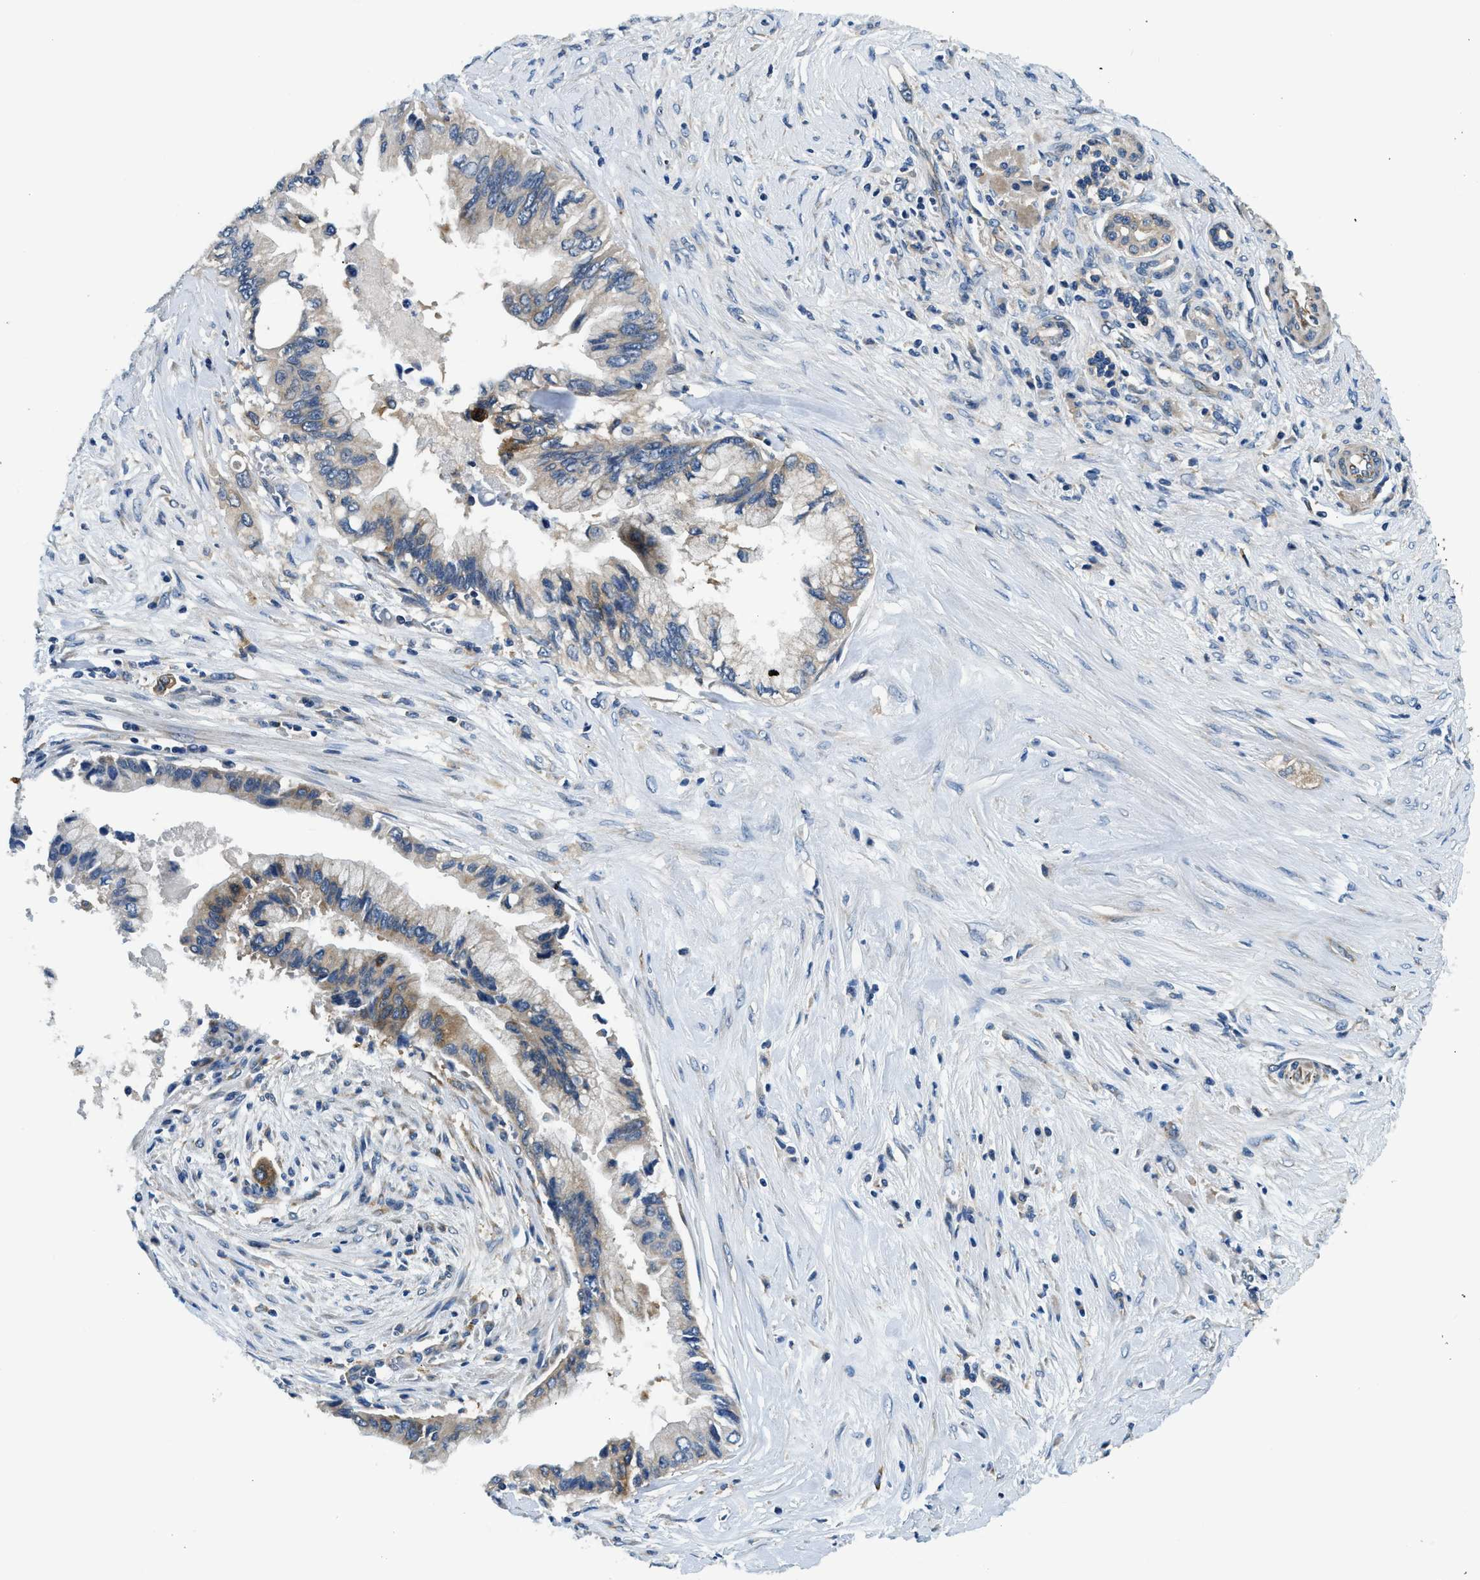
{"staining": {"intensity": "weak", "quantity": ">75%", "location": "cytoplasmic/membranous"}, "tissue": "pancreatic cancer", "cell_type": "Tumor cells", "image_type": "cancer", "snomed": [{"axis": "morphology", "description": "Adenocarcinoma, NOS"}, {"axis": "topography", "description": "Pancreas"}], "caption": "Adenocarcinoma (pancreatic) tissue exhibits weak cytoplasmic/membranous positivity in approximately >75% of tumor cells", "gene": "LPIN2", "patient": {"sex": "female", "age": 73}}